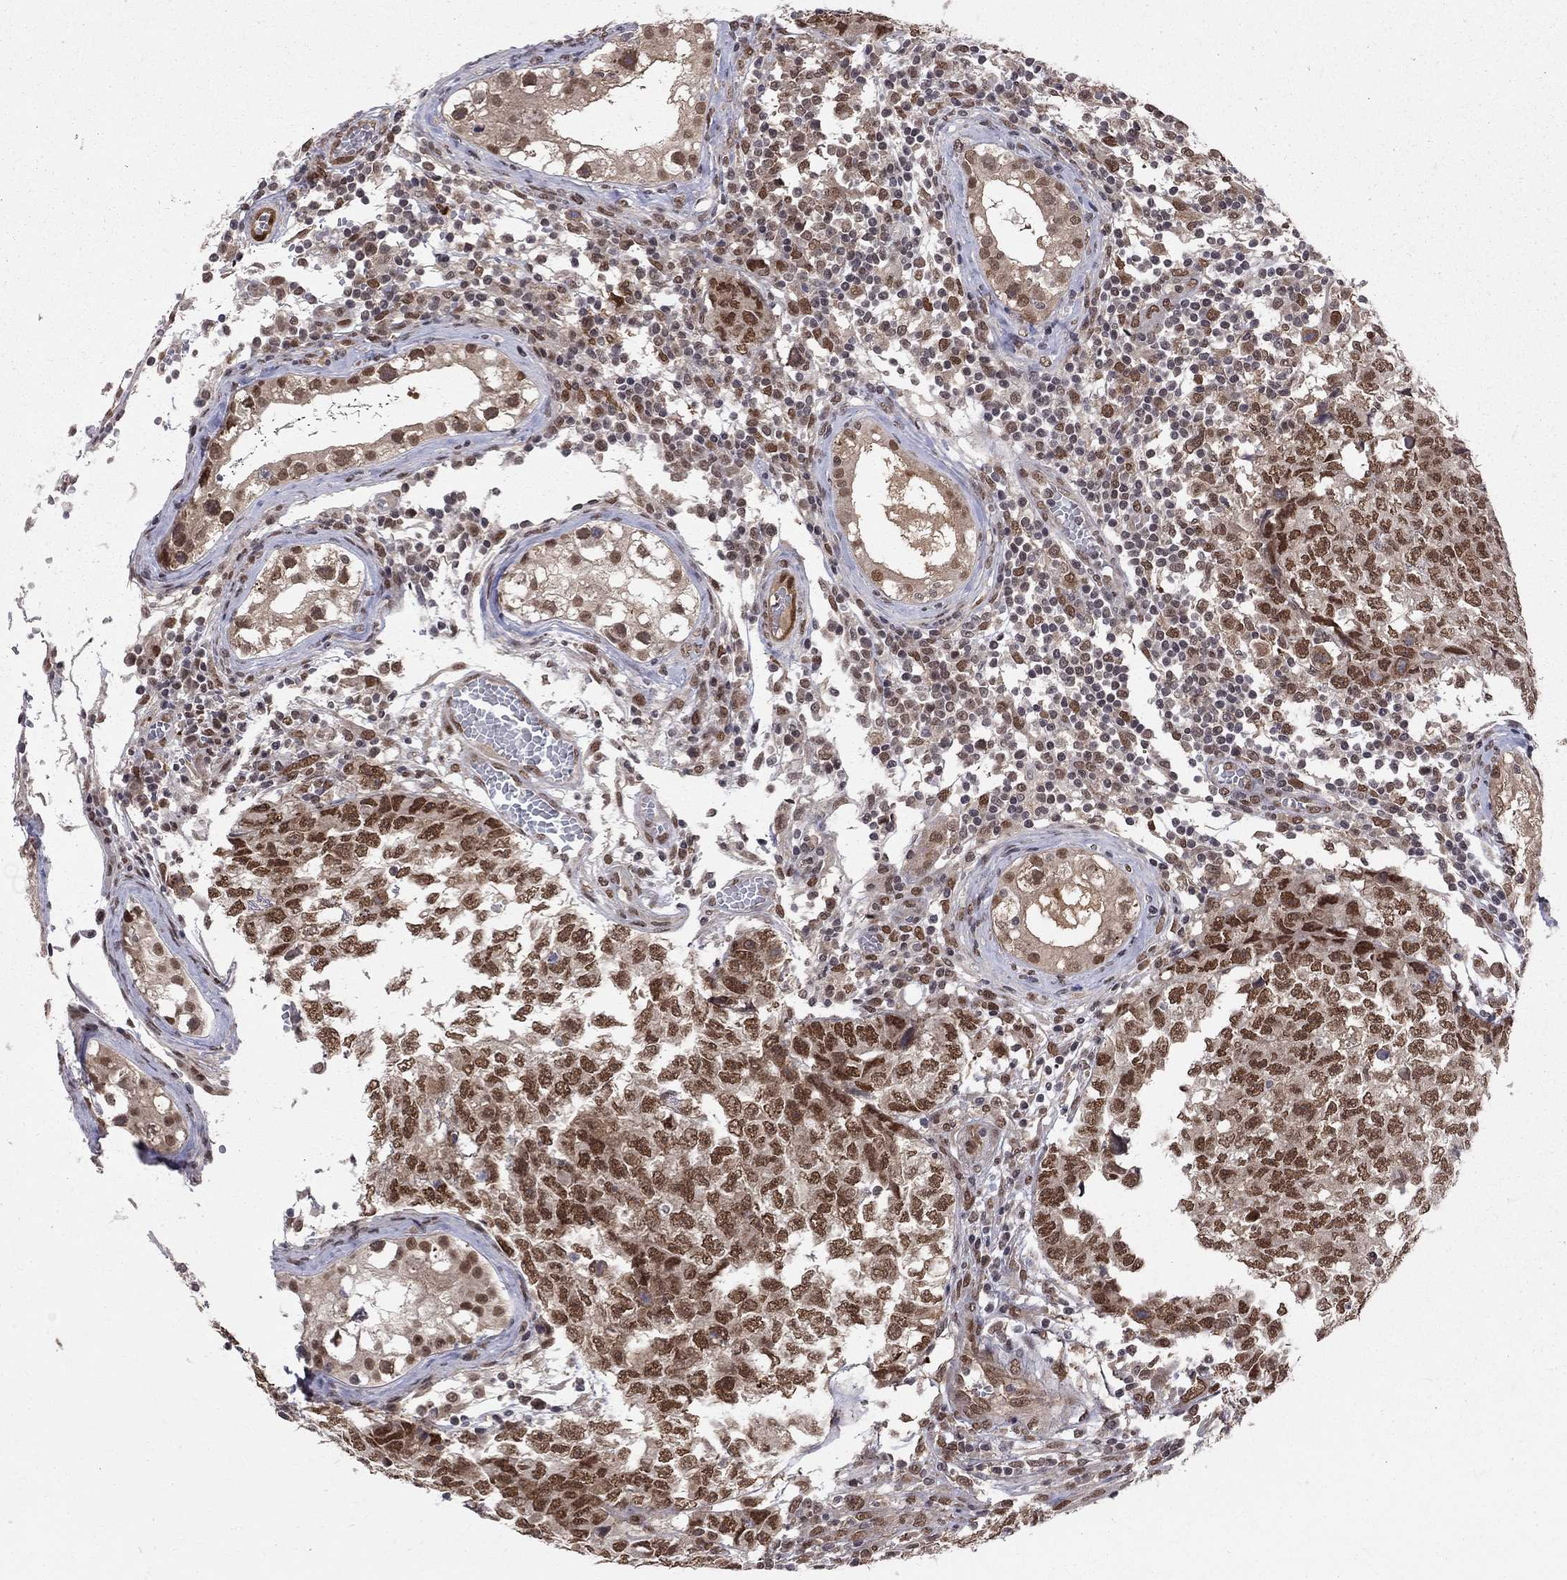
{"staining": {"intensity": "strong", "quantity": ">75%", "location": "nuclear"}, "tissue": "testis cancer", "cell_type": "Tumor cells", "image_type": "cancer", "snomed": [{"axis": "morphology", "description": "Carcinoma, Embryonal, NOS"}, {"axis": "topography", "description": "Testis"}], "caption": "Protein expression analysis of testis embryonal carcinoma exhibits strong nuclear expression in approximately >75% of tumor cells.", "gene": "SAP30L", "patient": {"sex": "male", "age": 23}}